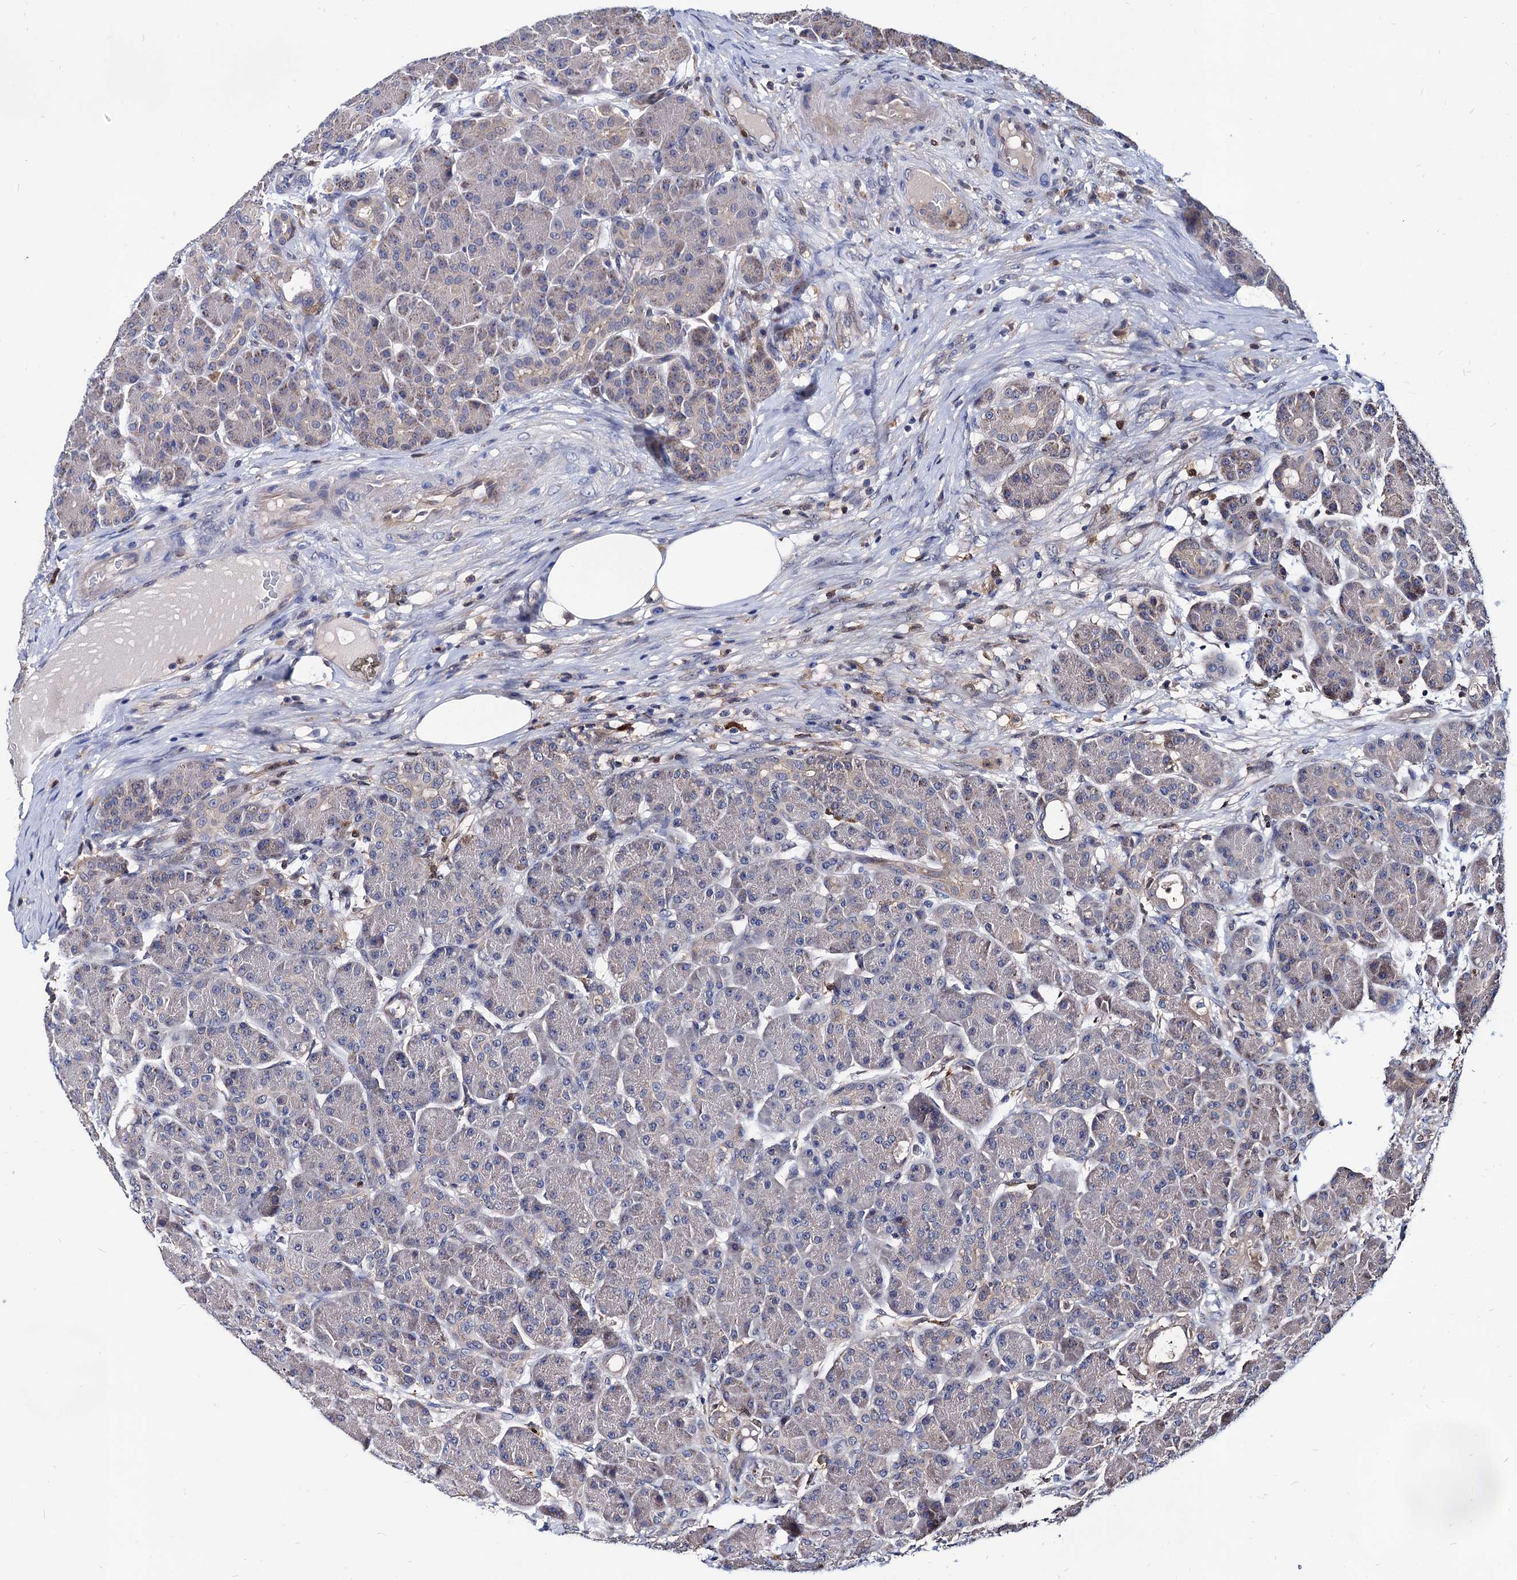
{"staining": {"intensity": "negative", "quantity": "none", "location": "none"}, "tissue": "pancreas", "cell_type": "Exocrine glandular cells", "image_type": "normal", "snomed": [{"axis": "morphology", "description": "Normal tissue, NOS"}, {"axis": "topography", "description": "Pancreas"}], "caption": "Immunohistochemistry micrograph of benign human pancreas stained for a protein (brown), which exhibits no positivity in exocrine glandular cells.", "gene": "CPPED1", "patient": {"sex": "male", "age": 63}}